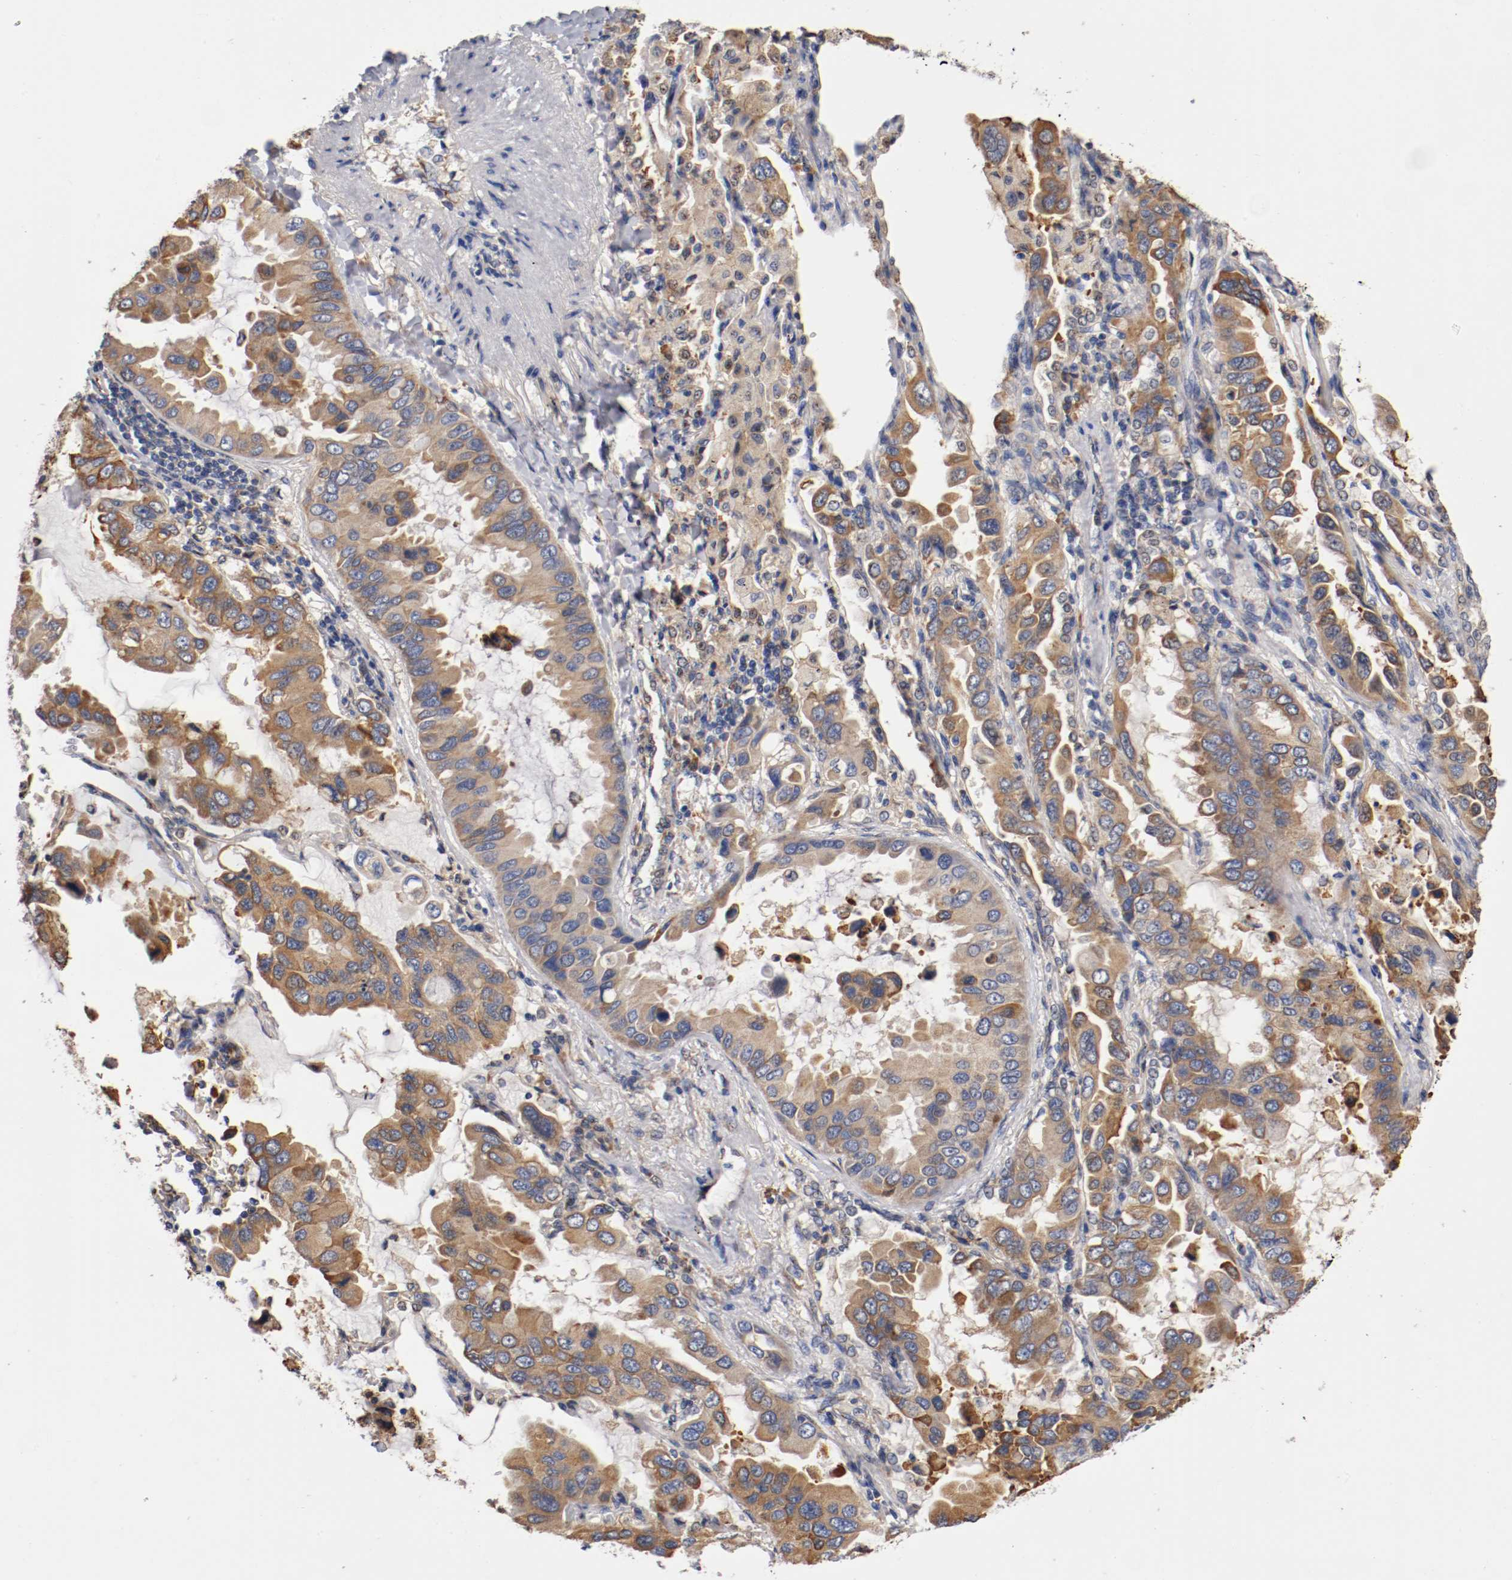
{"staining": {"intensity": "moderate", "quantity": ">75%", "location": "cytoplasmic/membranous"}, "tissue": "lung cancer", "cell_type": "Tumor cells", "image_type": "cancer", "snomed": [{"axis": "morphology", "description": "Adenocarcinoma, NOS"}, {"axis": "topography", "description": "Lung"}], "caption": "Immunohistochemical staining of human adenocarcinoma (lung) reveals medium levels of moderate cytoplasmic/membranous expression in about >75% of tumor cells.", "gene": "TNFSF13", "patient": {"sex": "male", "age": 64}}